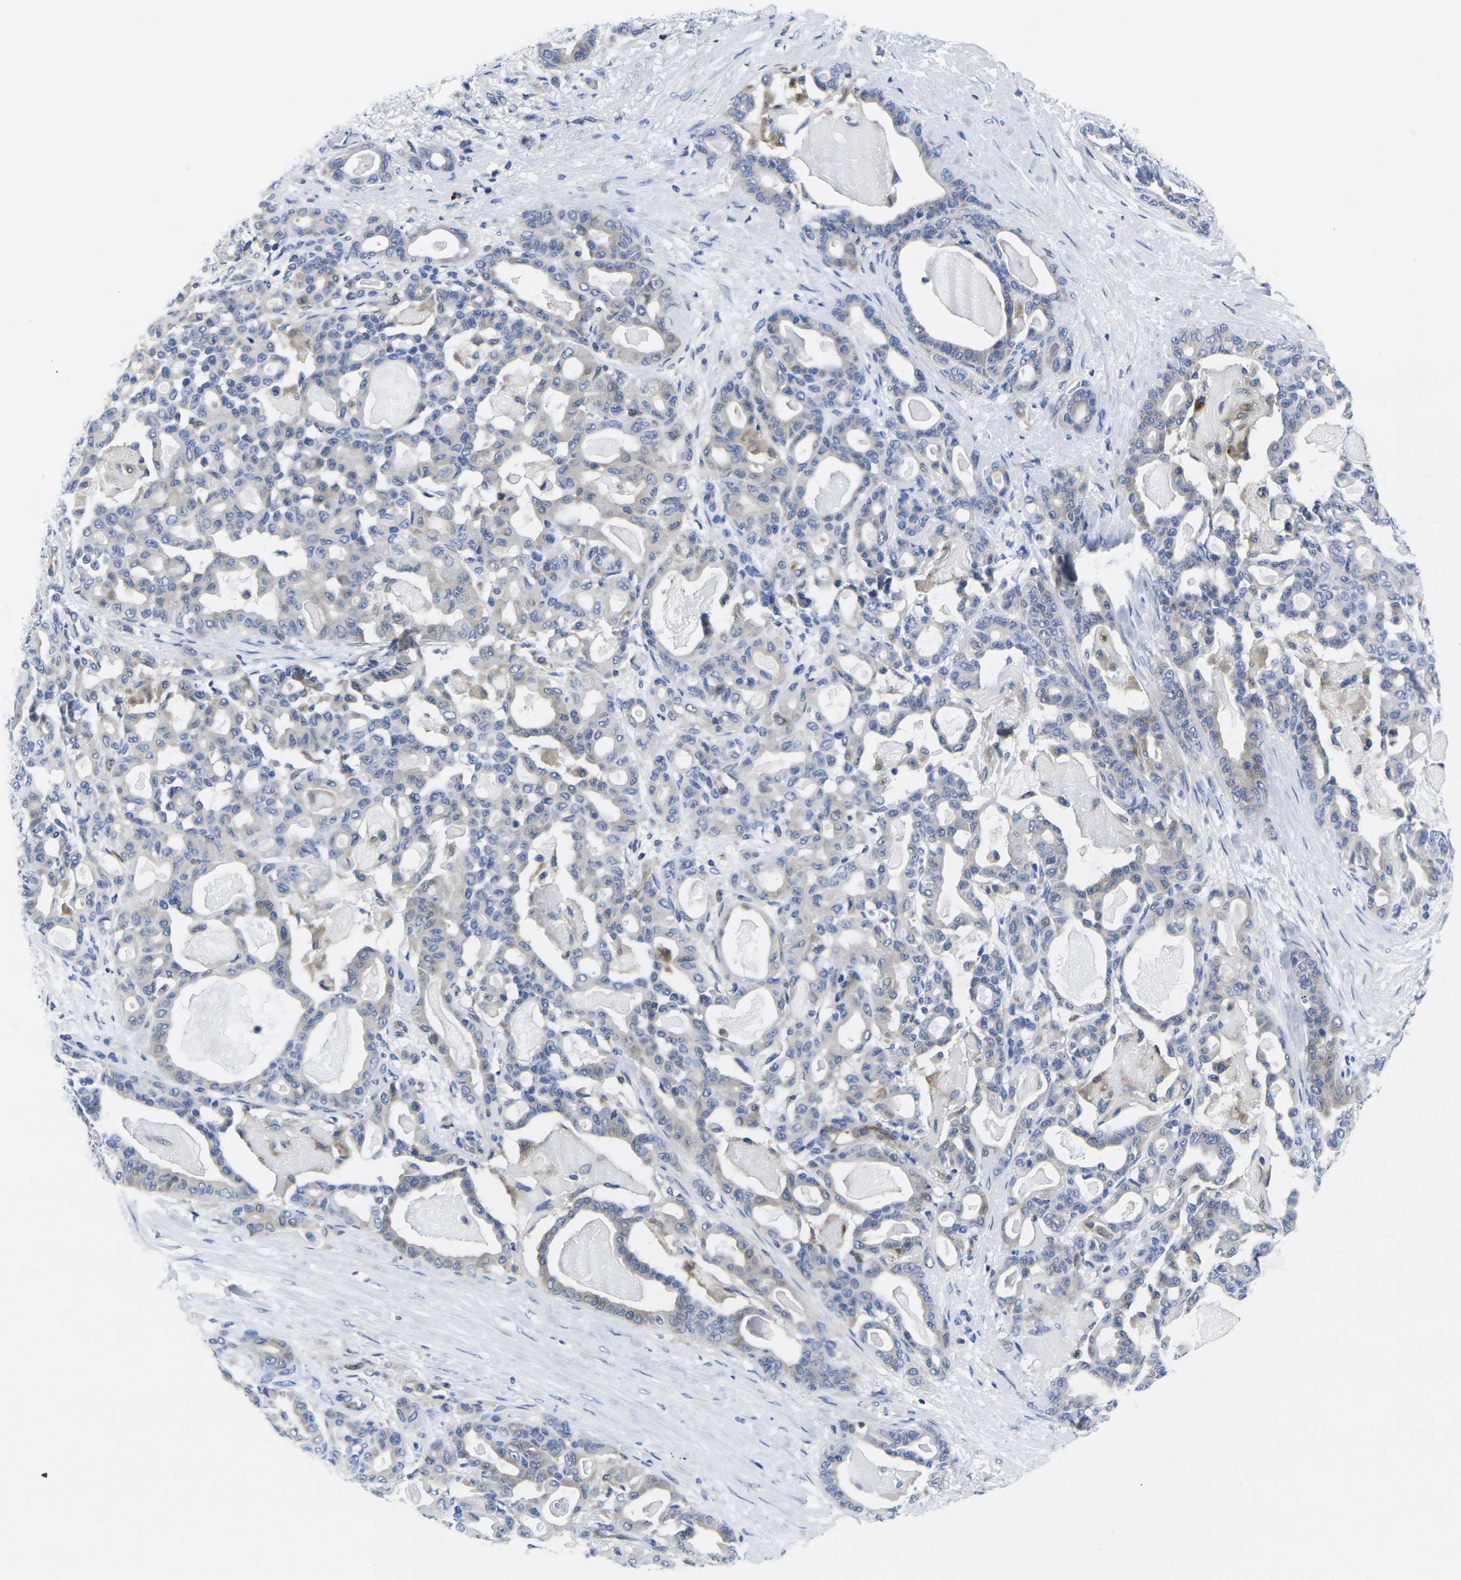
{"staining": {"intensity": "weak", "quantity": "<25%", "location": "cytoplasmic/membranous"}, "tissue": "pancreatic cancer", "cell_type": "Tumor cells", "image_type": "cancer", "snomed": [{"axis": "morphology", "description": "Adenocarcinoma, NOS"}, {"axis": "topography", "description": "Pancreas"}], "caption": "An IHC photomicrograph of pancreatic adenocarcinoma is shown. There is no staining in tumor cells of pancreatic adenocarcinoma.", "gene": "EIF4A1", "patient": {"sex": "male", "age": 63}}